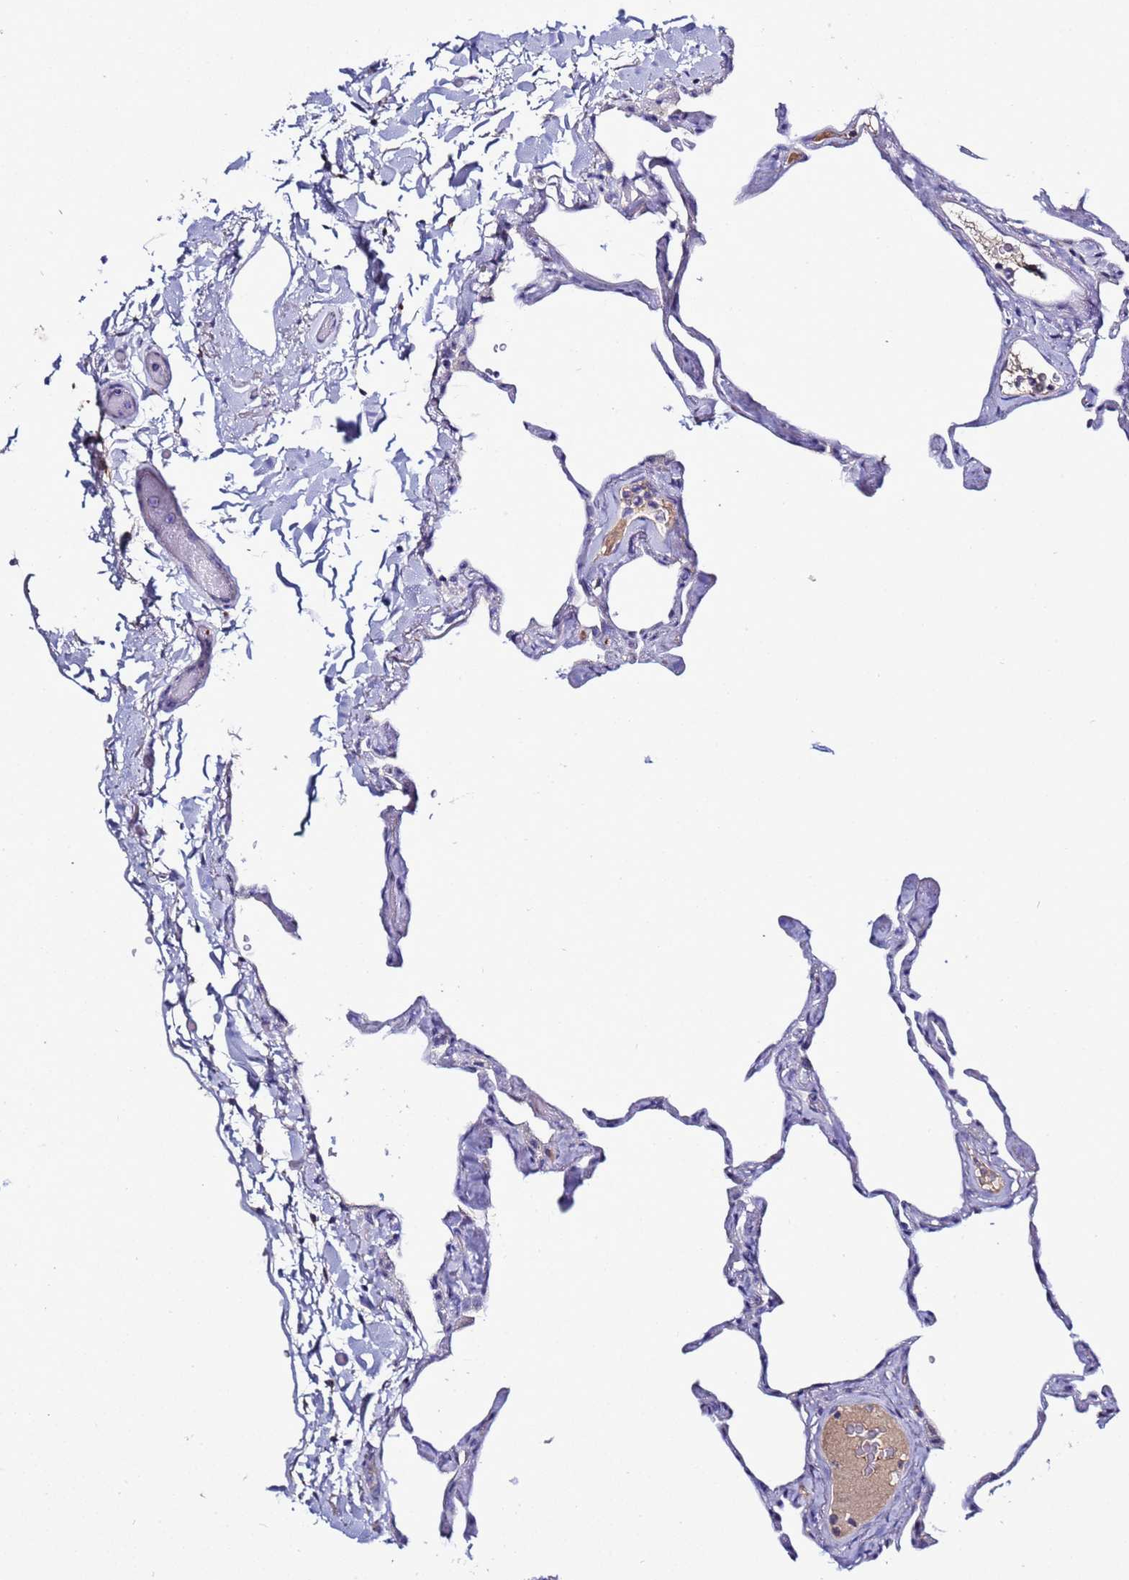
{"staining": {"intensity": "negative", "quantity": "none", "location": "none"}, "tissue": "lung", "cell_type": "Alveolar cells", "image_type": "normal", "snomed": [{"axis": "morphology", "description": "Normal tissue, NOS"}, {"axis": "topography", "description": "Lung"}], "caption": "Benign lung was stained to show a protein in brown. There is no significant staining in alveolar cells. The staining was performed using DAB to visualize the protein expression in brown, while the nuclei were stained in blue with hematoxylin (Magnification: 20x).", "gene": "C4orf46", "patient": {"sex": "male", "age": 65}}